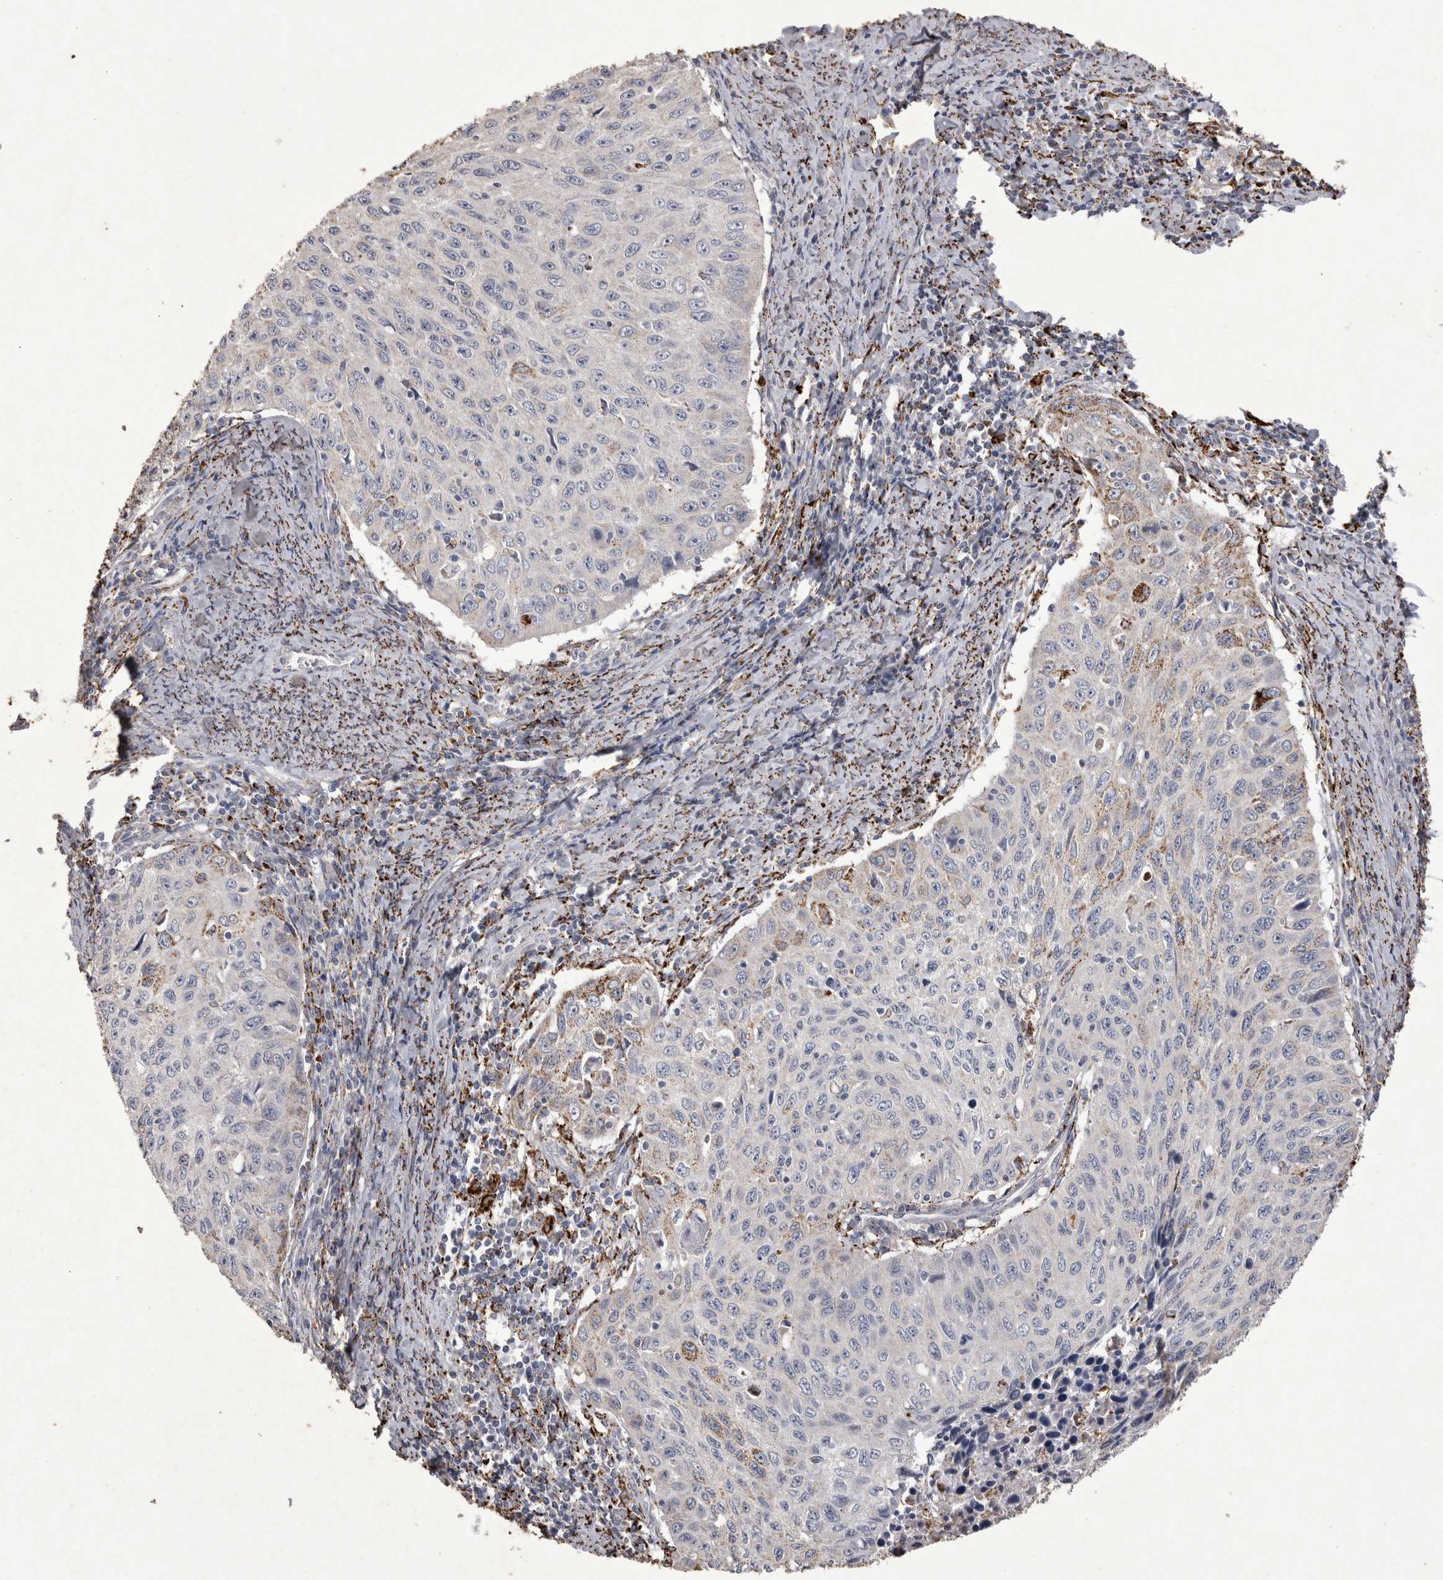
{"staining": {"intensity": "moderate", "quantity": "<25%", "location": "cytoplasmic/membranous"}, "tissue": "cervical cancer", "cell_type": "Tumor cells", "image_type": "cancer", "snomed": [{"axis": "morphology", "description": "Squamous cell carcinoma, NOS"}, {"axis": "topography", "description": "Cervix"}], "caption": "Immunohistochemistry image of cervical cancer stained for a protein (brown), which displays low levels of moderate cytoplasmic/membranous staining in about <25% of tumor cells.", "gene": "DKK3", "patient": {"sex": "female", "age": 53}}